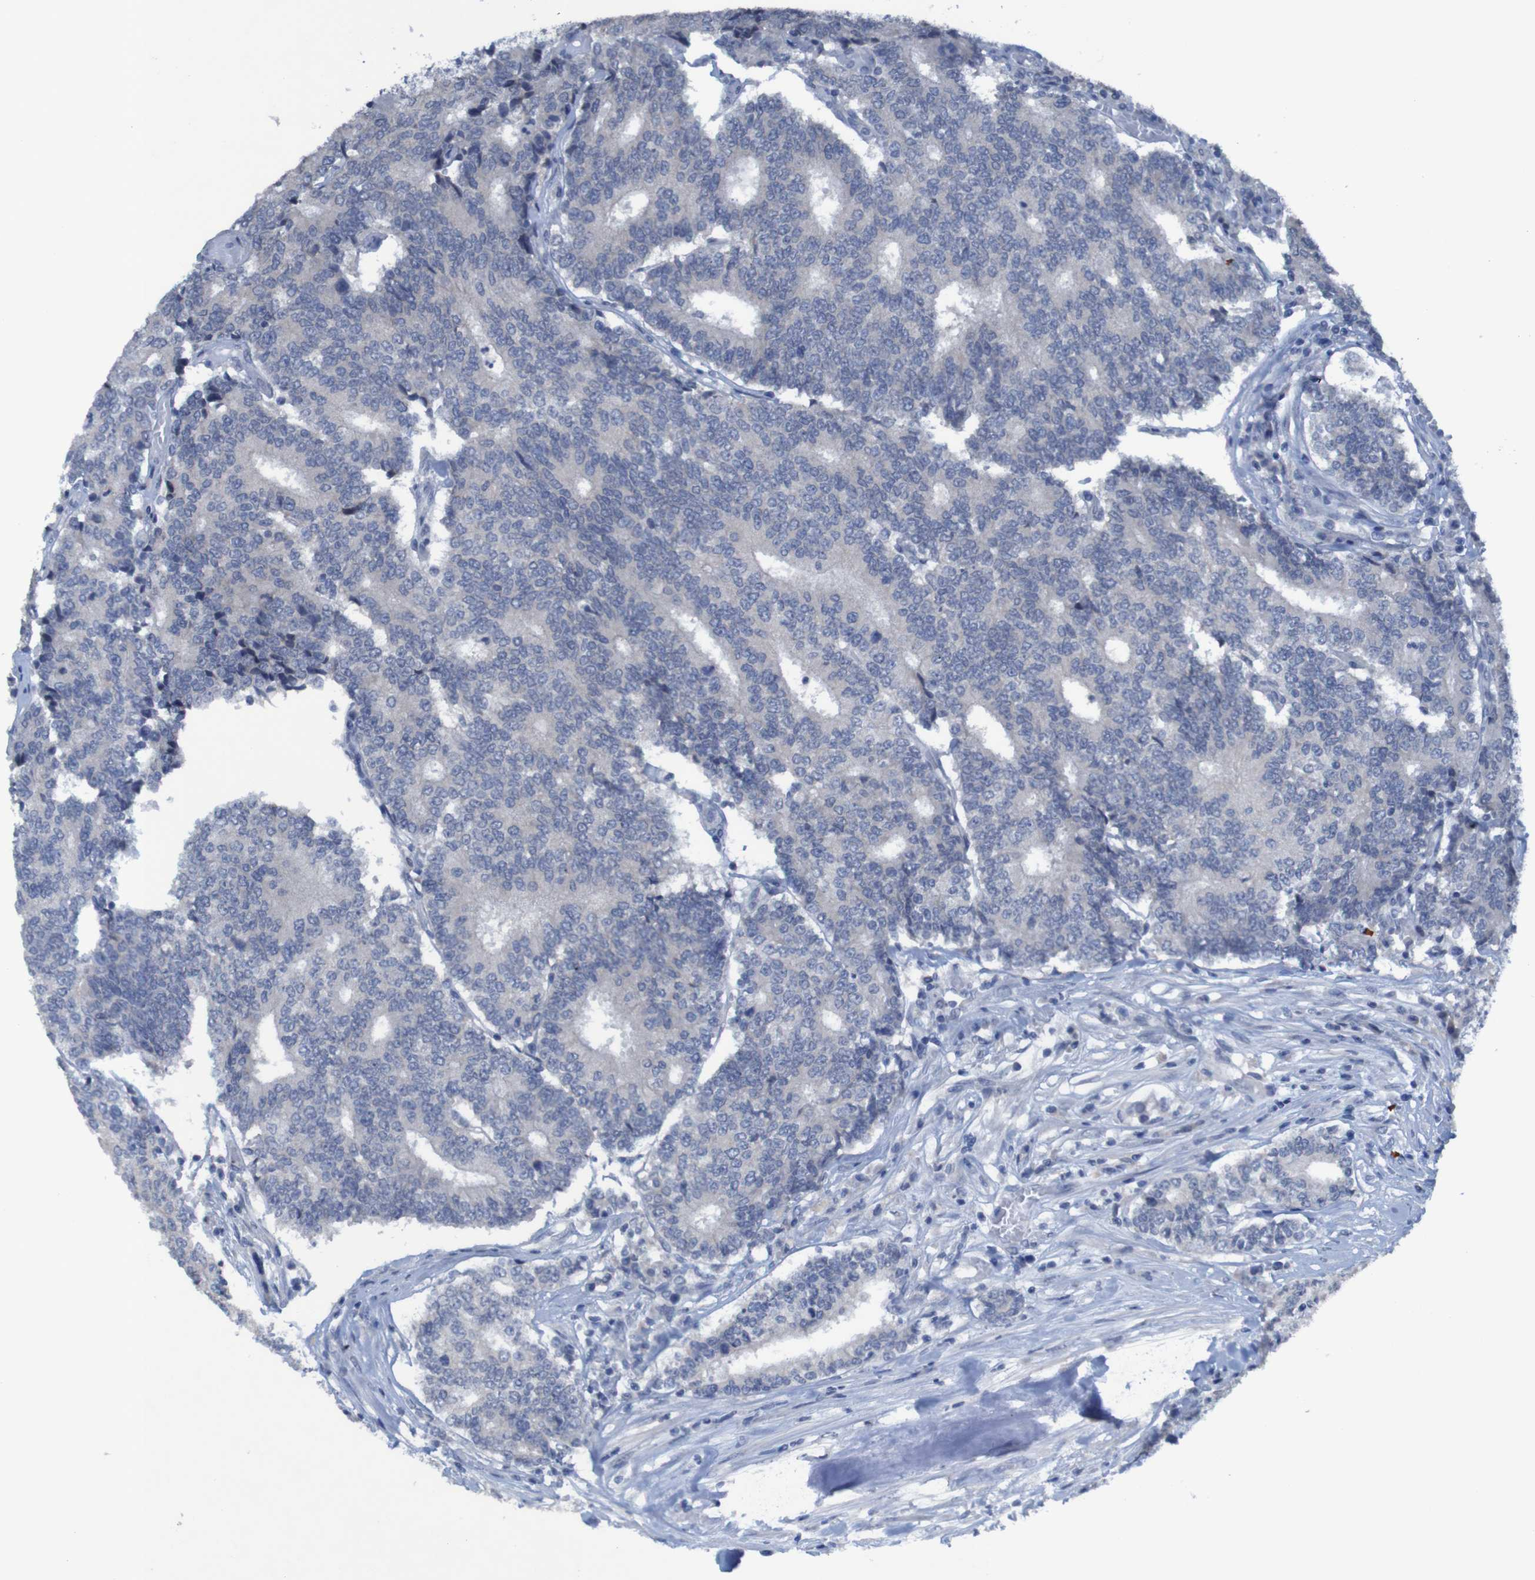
{"staining": {"intensity": "negative", "quantity": "none", "location": "none"}, "tissue": "prostate cancer", "cell_type": "Tumor cells", "image_type": "cancer", "snomed": [{"axis": "morphology", "description": "Normal tissue, NOS"}, {"axis": "morphology", "description": "Adenocarcinoma, High grade"}, {"axis": "topography", "description": "Prostate"}, {"axis": "topography", "description": "Seminal veicle"}], "caption": "Tumor cells are negative for protein expression in human prostate adenocarcinoma (high-grade).", "gene": "CLDN18", "patient": {"sex": "male", "age": 55}}